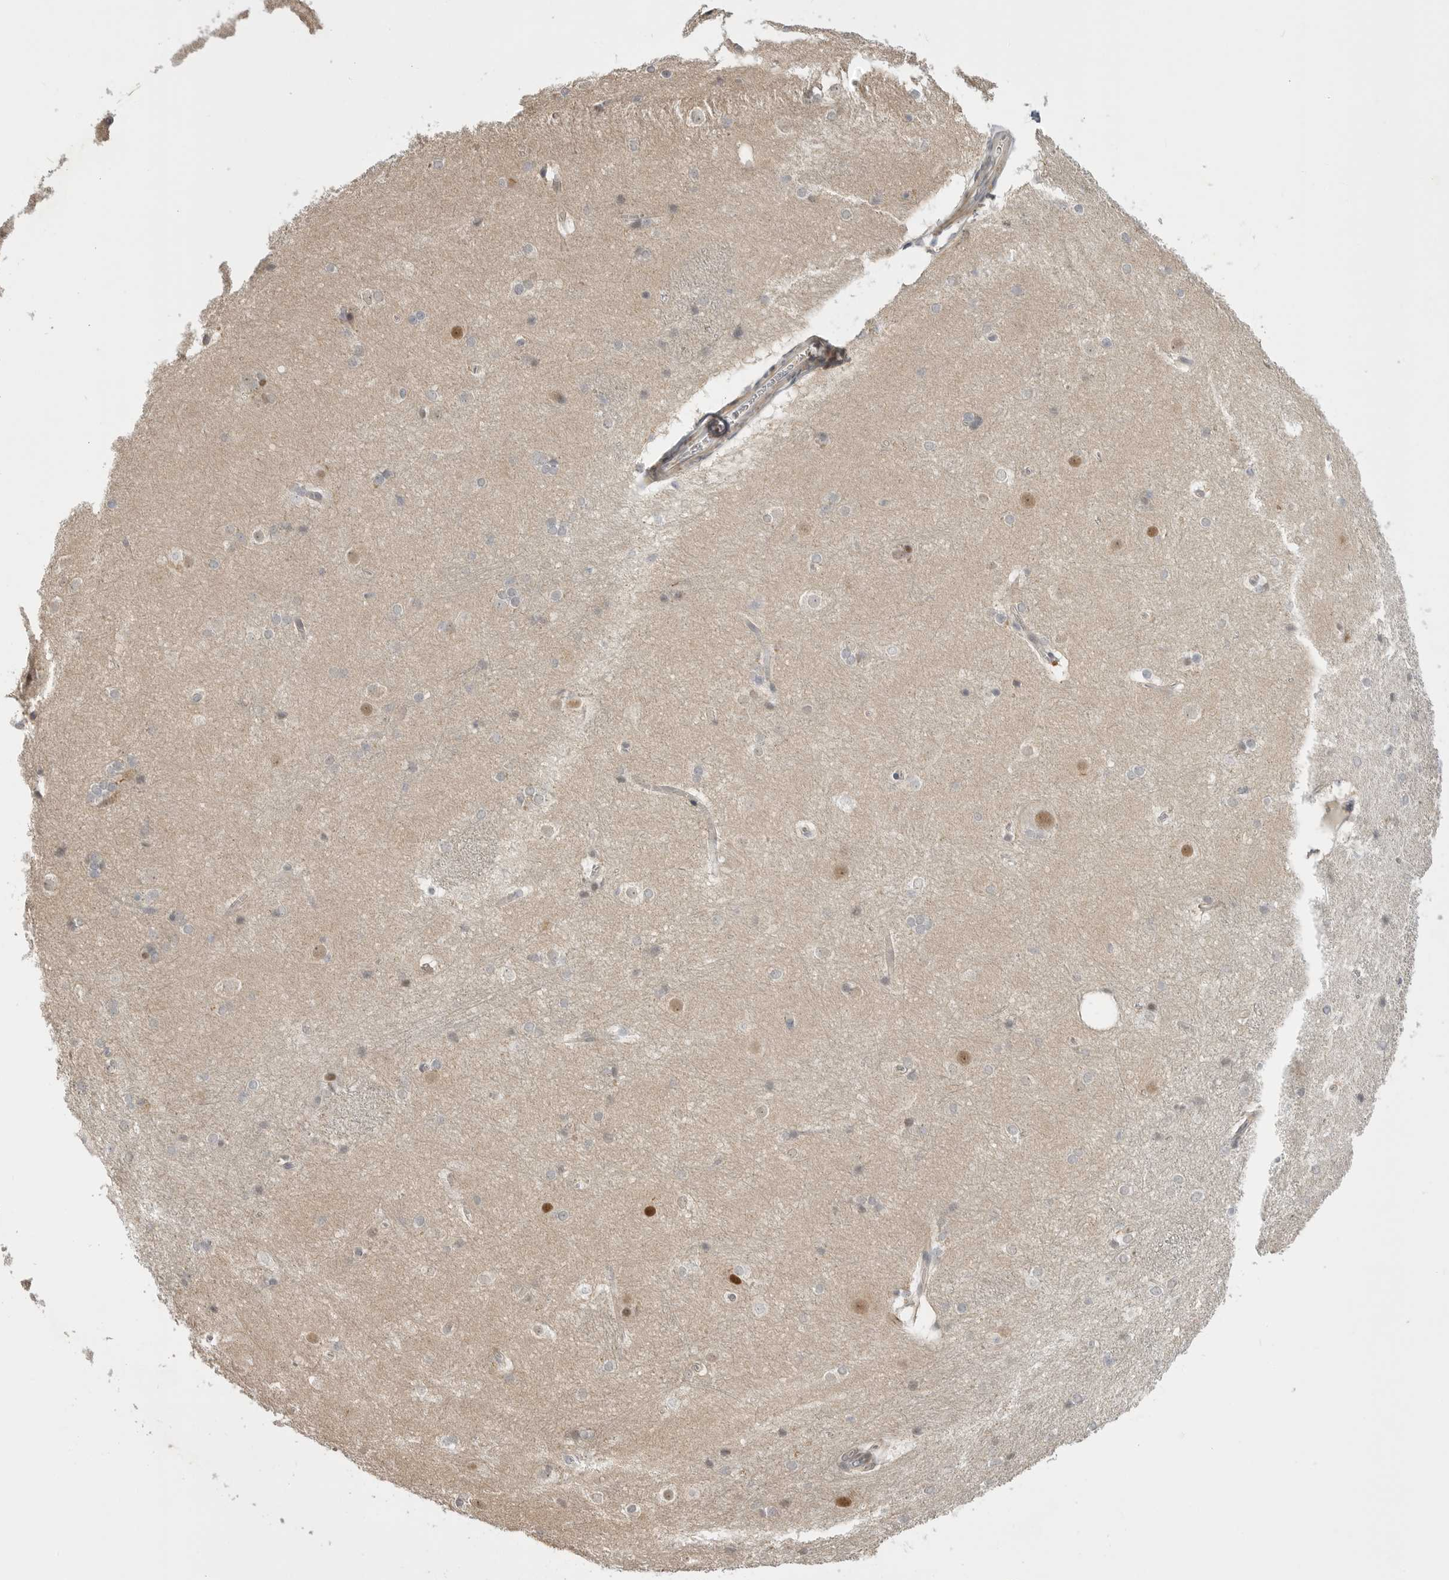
{"staining": {"intensity": "negative", "quantity": "none", "location": "none"}, "tissue": "caudate", "cell_type": "Glial cells", "image_type": "normal", "snomed": [{"axis": "morphology", "description": "Normal tissue, NOS"}, {"axis": "topography", "description": "Lateral ventricle wall"}], "caption": "Immunohistochemistry of unremarkable caudate displays no expression in glial cells.", "gene": "GGT6", "patient": {"sex": "female", "age": 19}}